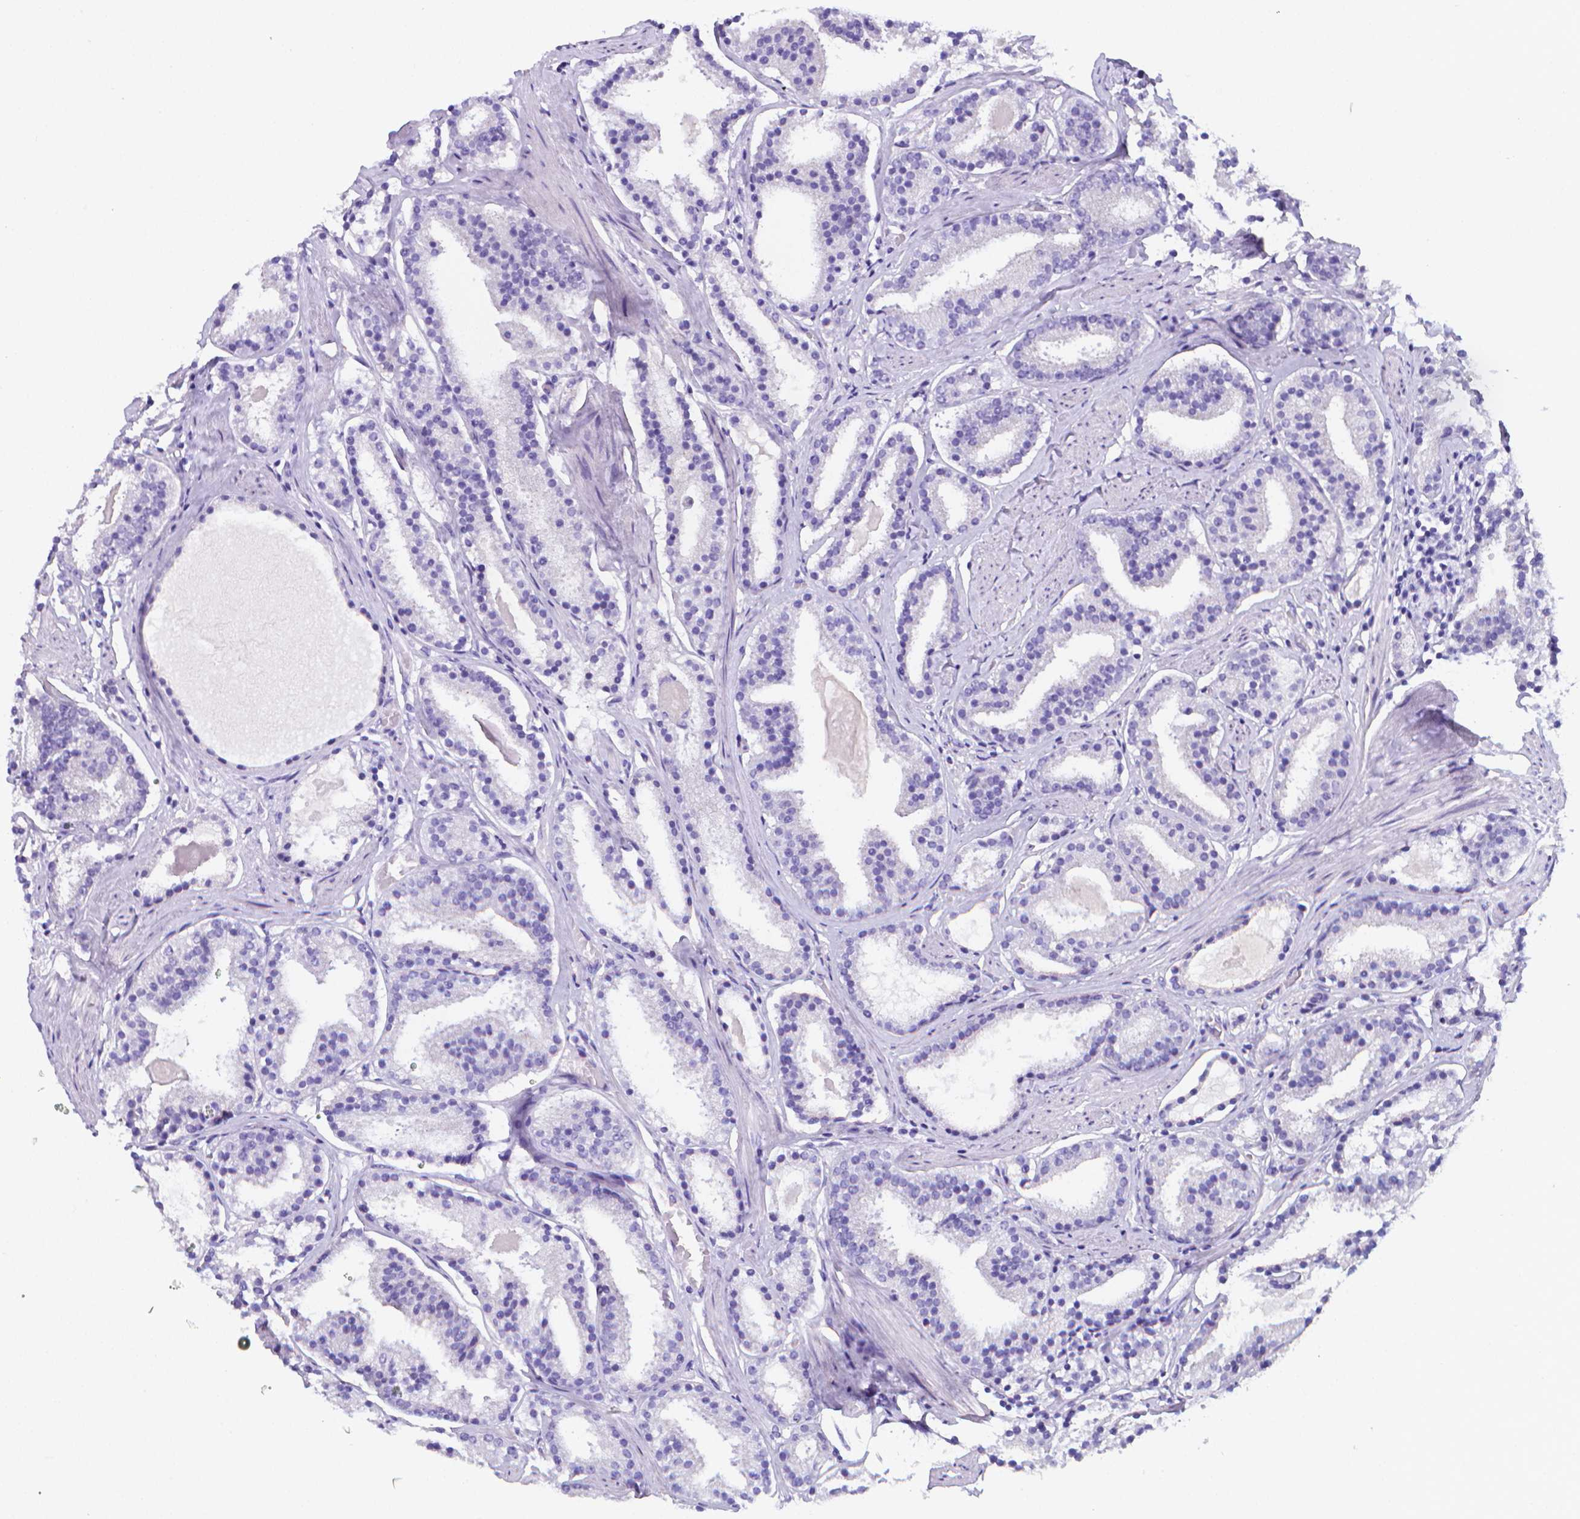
{"staining": {"intensity": "negative", "quantity": "none", "location": "none"}, "tissue": "prostate cancer", "cell_type": "Tumor cells", "image_type": "cancer", "snomed": [{"axis": "morphology", "description": "Adenocarcinoma, High grade"}, {"axis": "topography", "description": "Prostate"}], "caption": "Immunohistochemistry of prostate high-grade adenocarcinoma shows no positivity in tumor cells.", "gene": "LRRC73", "patient": {"sex": "male", "age": 63}}